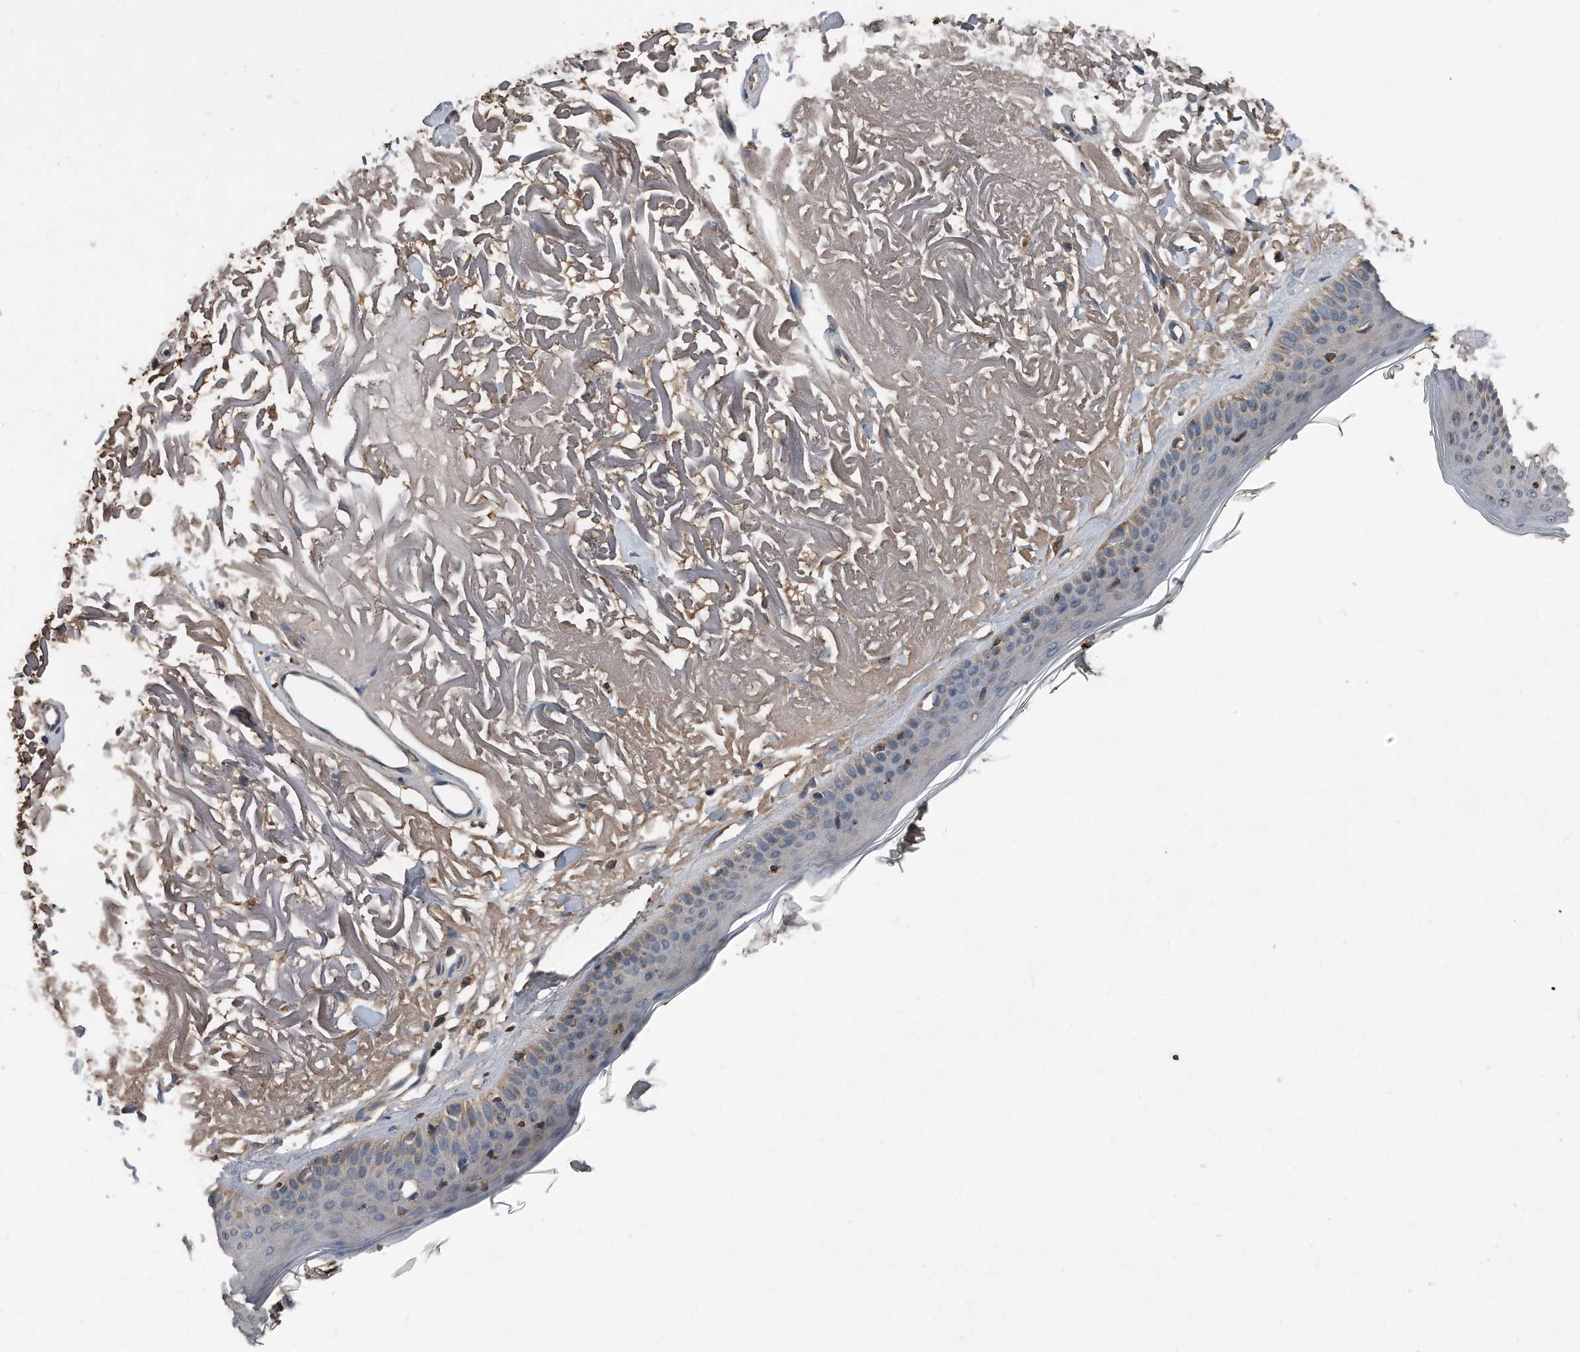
{"staining": {"intensity": "moderate", "quantity": ">75%", "location": "cytoplasmic/membranous"}, "tissue": "skin", "cell_type": "Fibroblasts", "image_type": "normal", "snomed": [{"axis": "morphology", "description": "Normal tissue, NOS"}, {"axis": "topography", "description": "Skin"}, {"axis": "topography", "description": "Skeletal muscle"}], "caption": "This micrograph reveals immunohistochemistry (IHC) staining of normal skin, with medium moderate cytoplasmic/membranous expression in approximately >75% of fibroblasts.", "gene": "SDHA", "patient": {"sex": "male", "age": 83}}